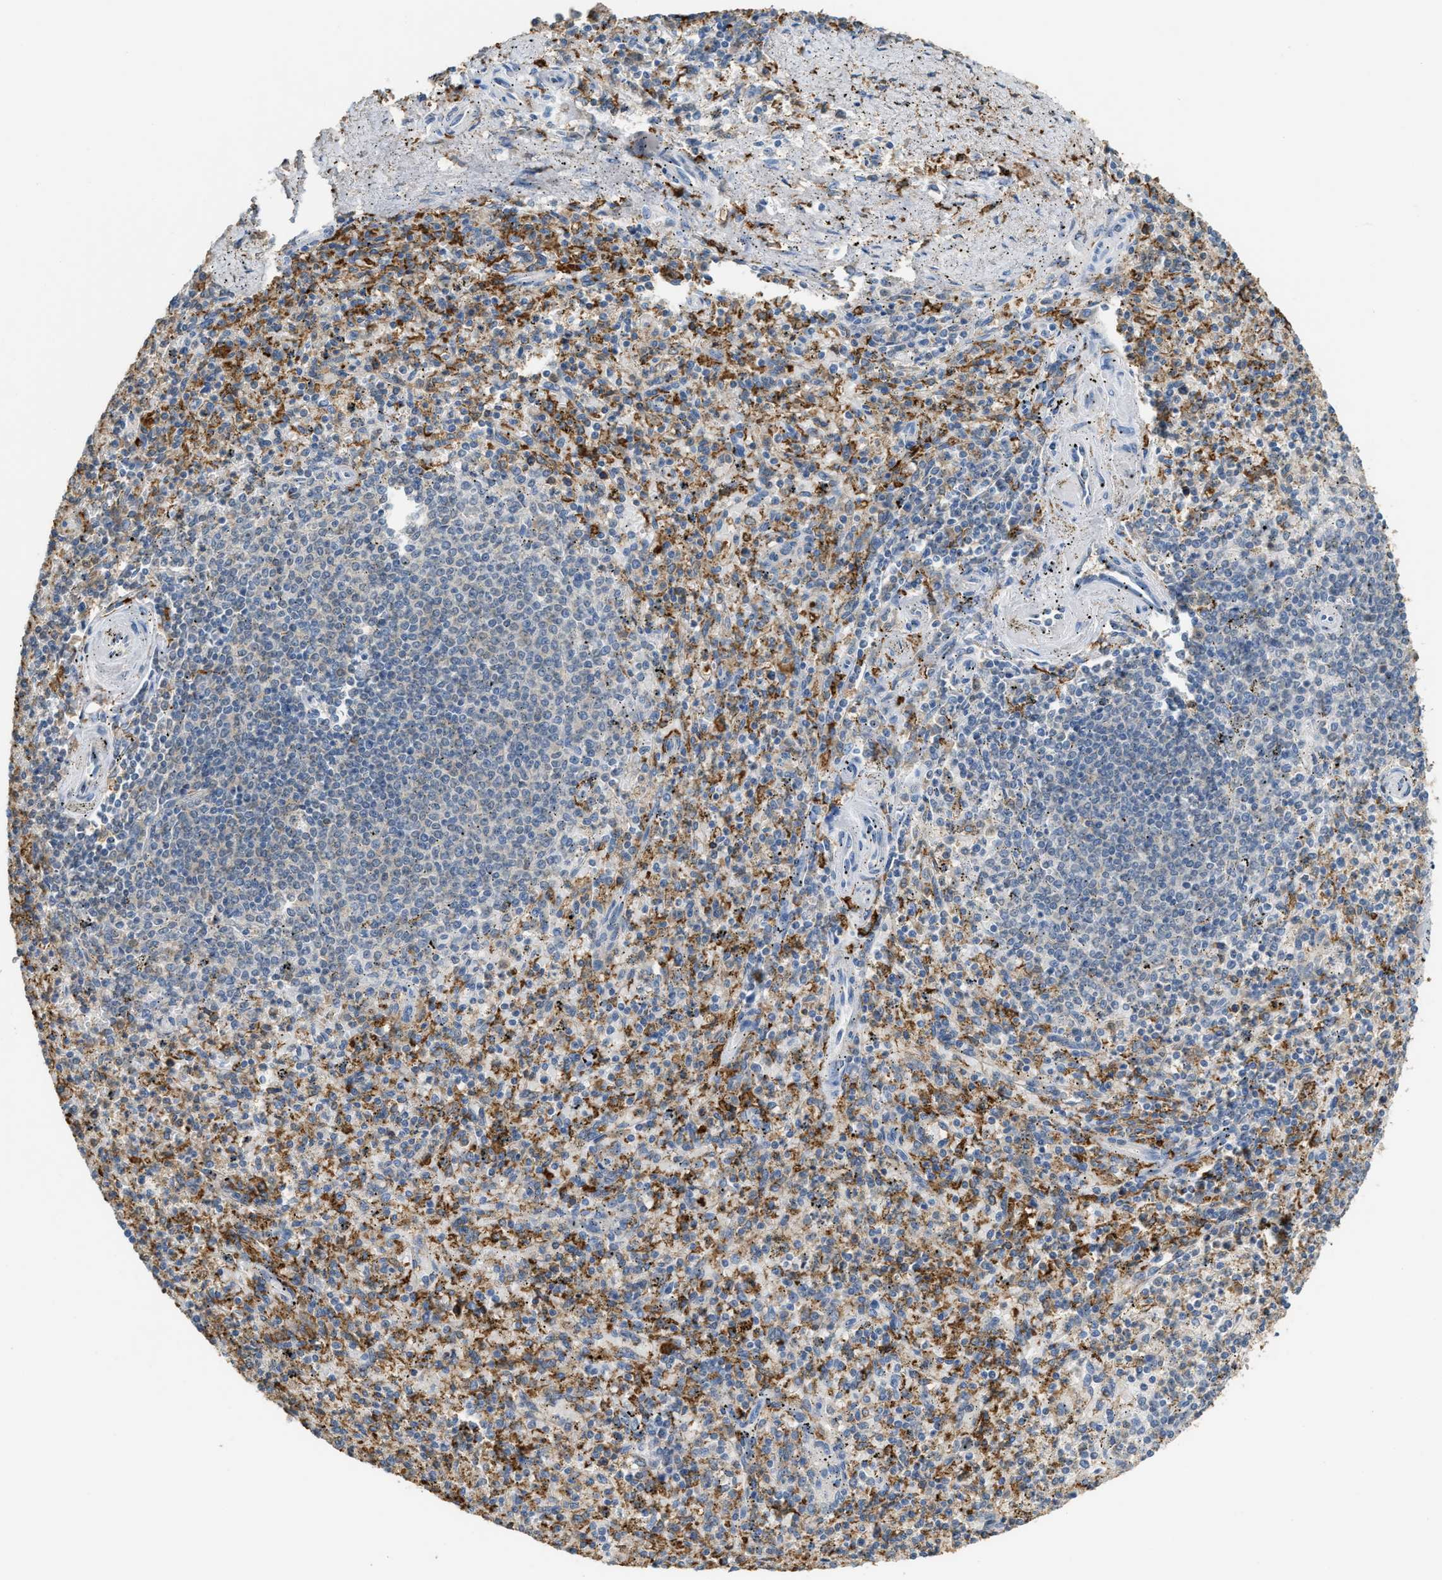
{"staining": {"intensity": "moderate", "quantity": ">75%", "location": "cytoplasmic/membranous"}, "tissue": "spleen", "cell_type": "Cells in red pulp", "image_type": "normal", "snomed": [{"axis": "morphology", "description": "Normal tissue, NOS"}, {"axis": "topography", "description": "Spleen"}], "caption": "An IHC micrograph of benign tissue is shown. Protein staining in brown shows moderate cytoplasmic/membranous positivity in spleen within cells in red pulp.", "gene": "GCN1", "patient": {"sex": "male", "age": 72}}